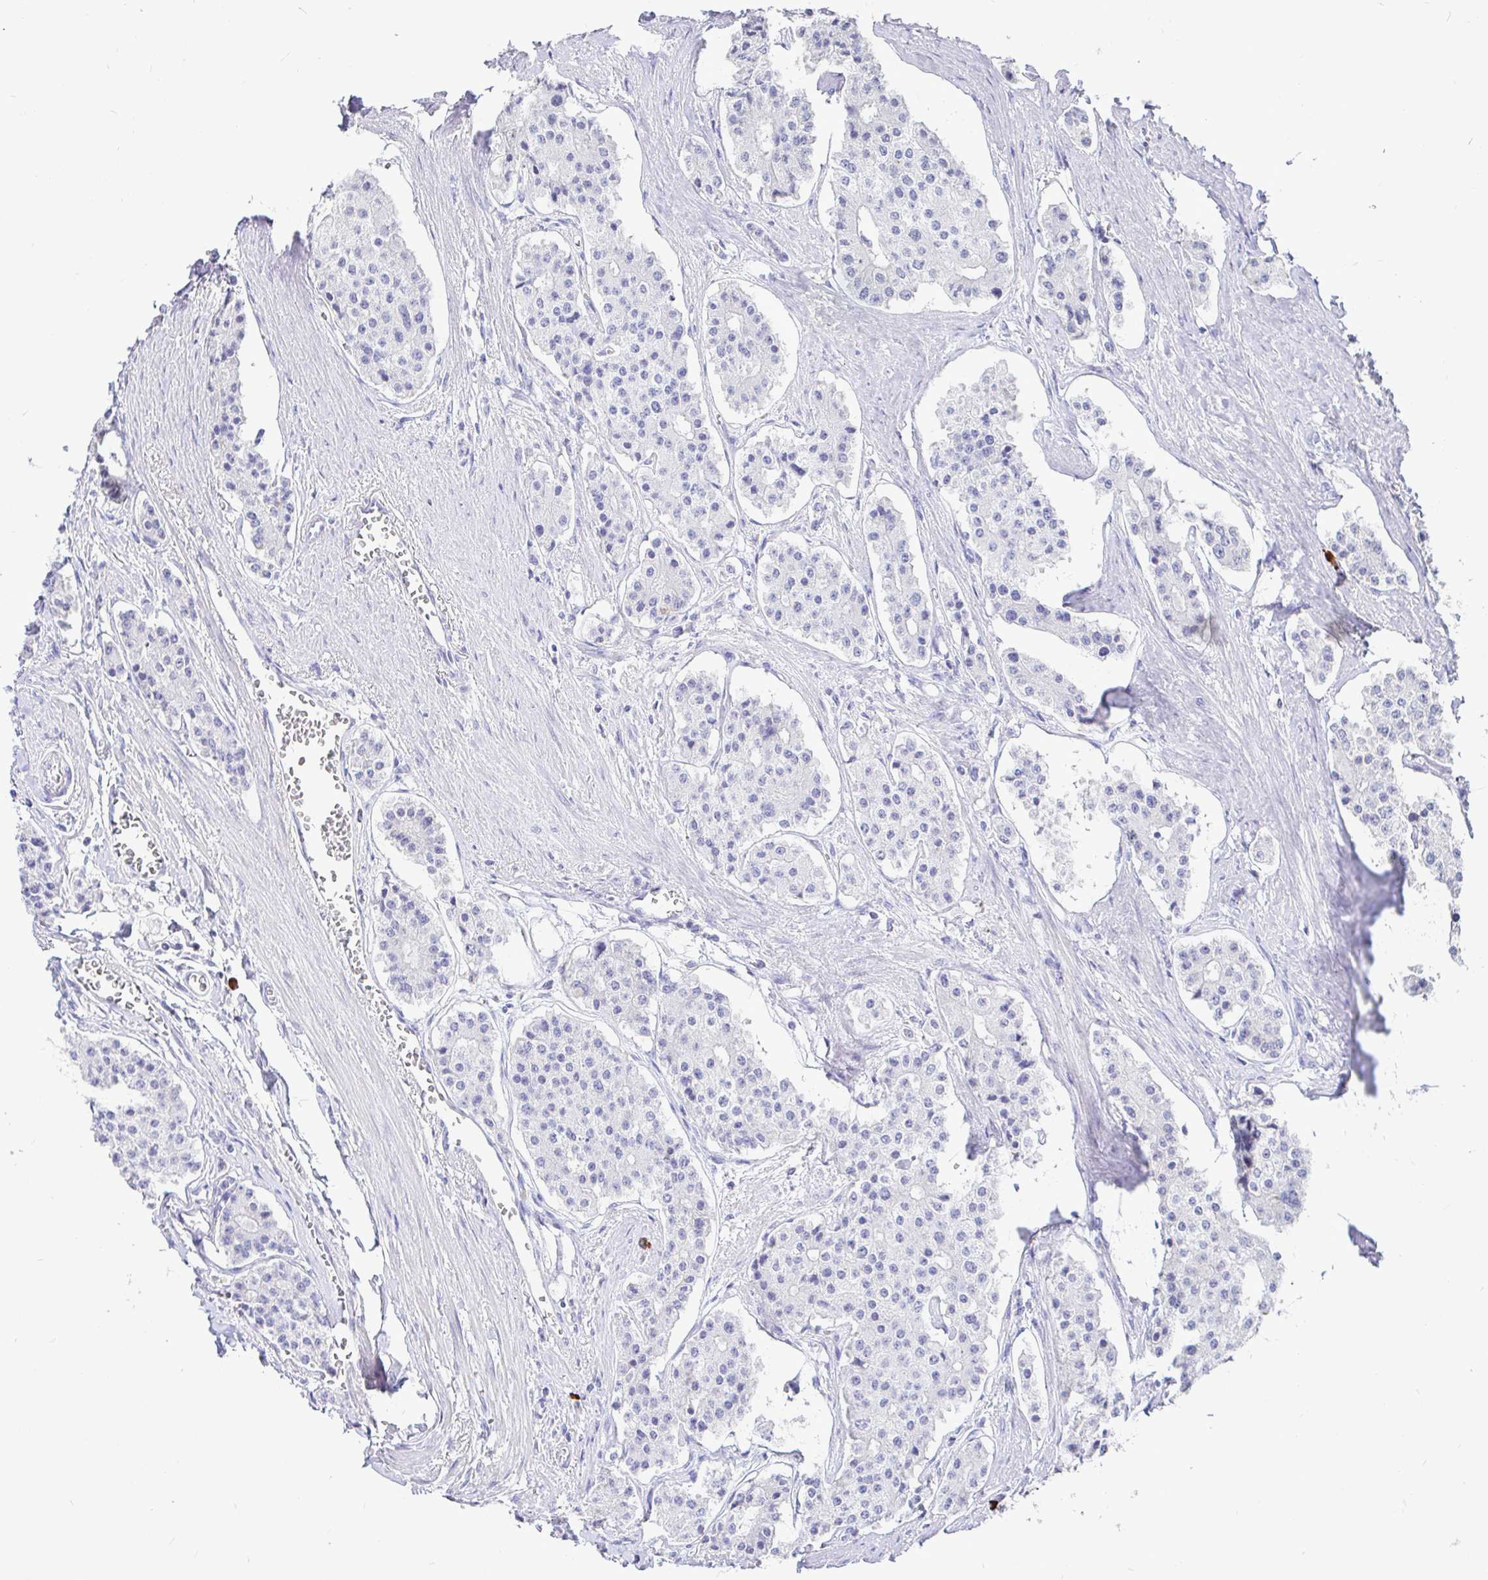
{"staining": {"intensity": "negative", "quantity": "none", "location": "none"}, "tissue": "carcinoid", "cell_type": "Tumor cells", "image_type": "cancer", "snomed": [{"axis": "morphology", "description": "Carcinoid, malignant, NOS"}, {"axis": "topography", "description": "Small intestine"}], "caption": "An image of human carcinoid is negative for staining in tumor cells.", "gene": "CCDC62", "patient": {"sex": "female", "age": 65}}